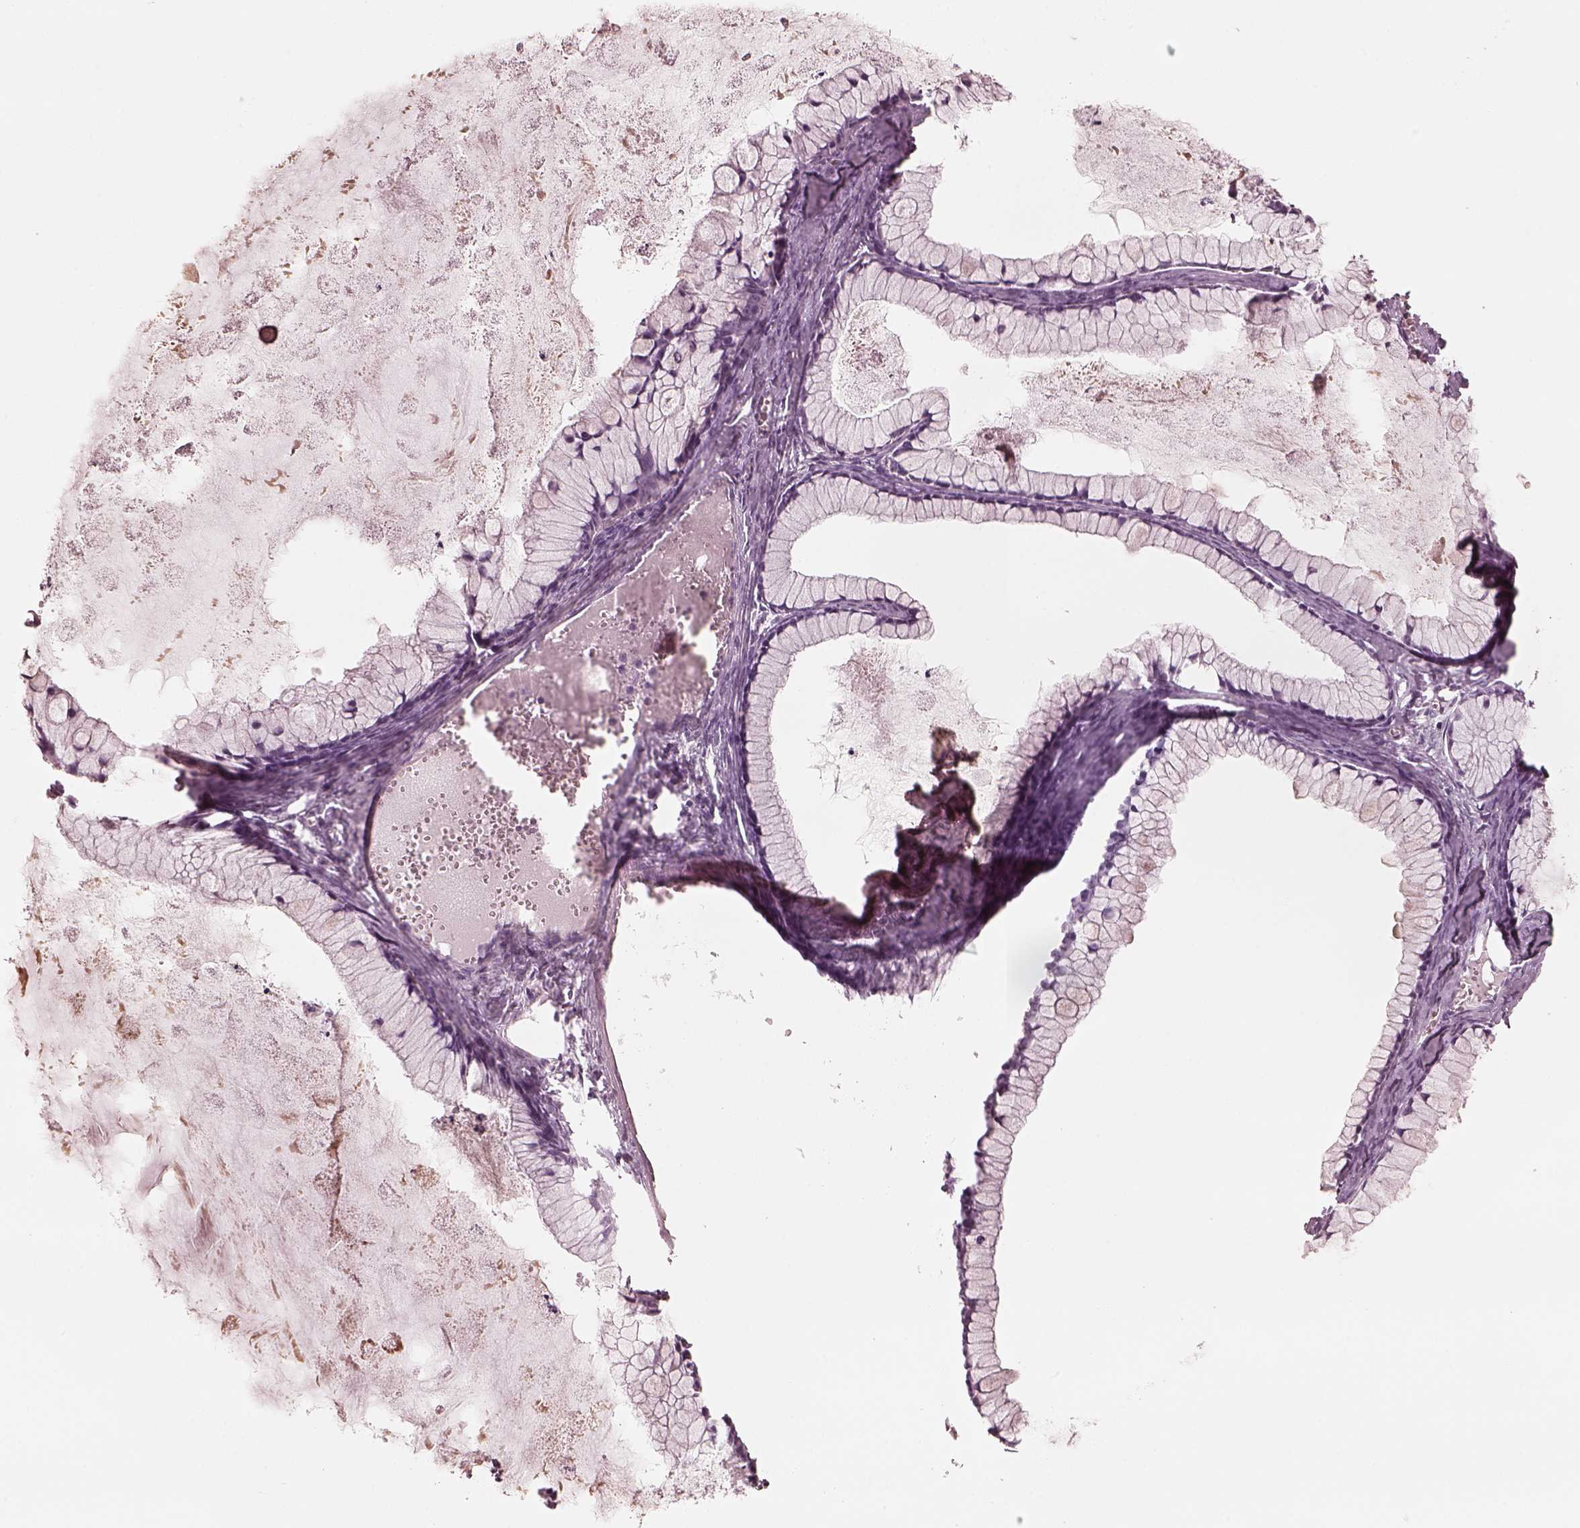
{"staining": {"intensity": "negative", "quantity": "none", "location": "none"}, "tissue": "ovarian cancer", "cell_type": "Tumor cells", "image_type": "cancer", "snomed": [{"axis": "morphology", "description": "Cystadenocarcinoma, mucinous, NOS"}, {"axis": "topography", "description": "Ovary"}], "caption": "This is an immunohistochemistry micrograph of ovarian cancer (mucinous cystadenocarcinoma). There is no expression in tumor cells.", "gene": "C2orf81", "patient": {"sex": "female", "age": 41}}